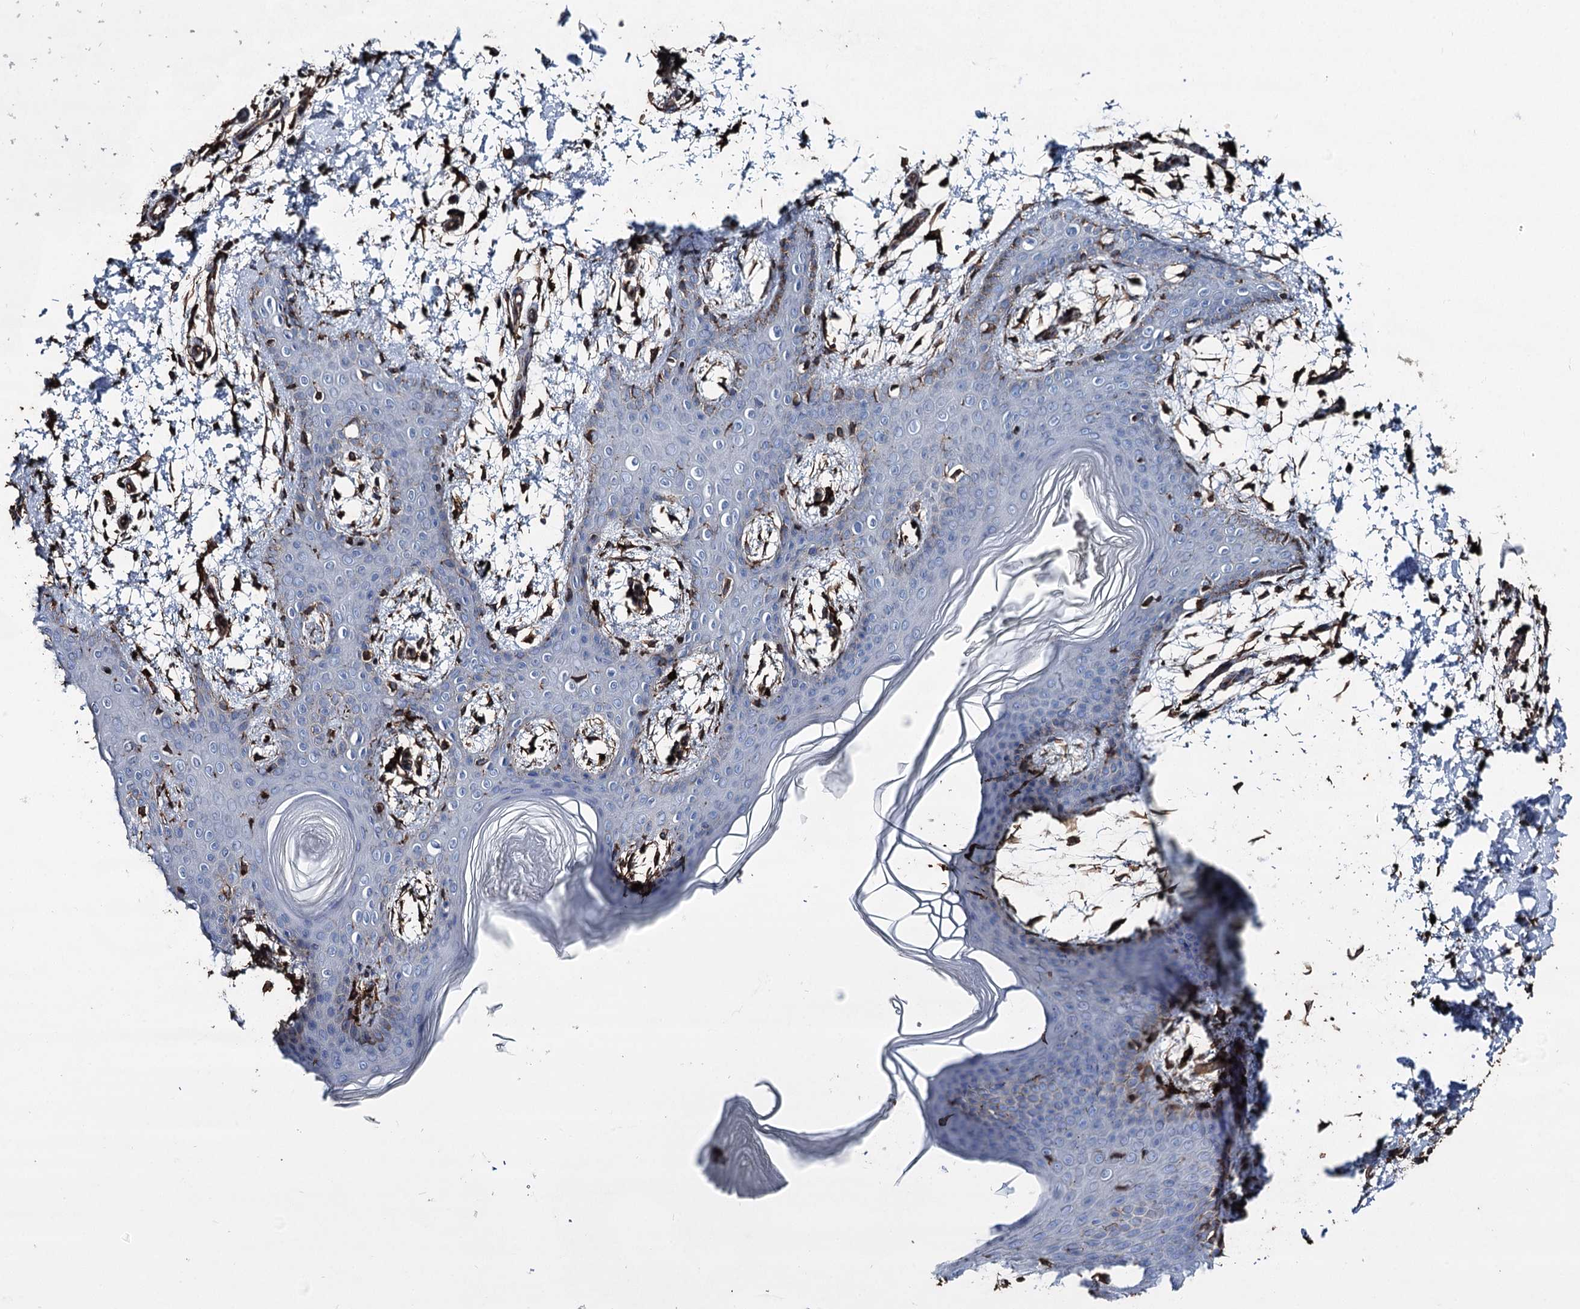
{"staining": {"intensity": "moderate", "quantity": "25%-75%", "location": "cytoplasmic/membranous"}, "tissue": "skin", "cell_type": "Fibroblasts", "image_type": "normal", "snomed": [{"axis": "morphology", "description": "Normal tissue, NOS"}, {"axis": "topography", "description": "Skin"}], "caption": "This is a histology image of IHC staining of normal skin, which shows moderate positivity in the cytoplasmic/membranous of fibroblasts.", "gene": "CLEC4M", "patient": {"sex": "male", "age": 36}}